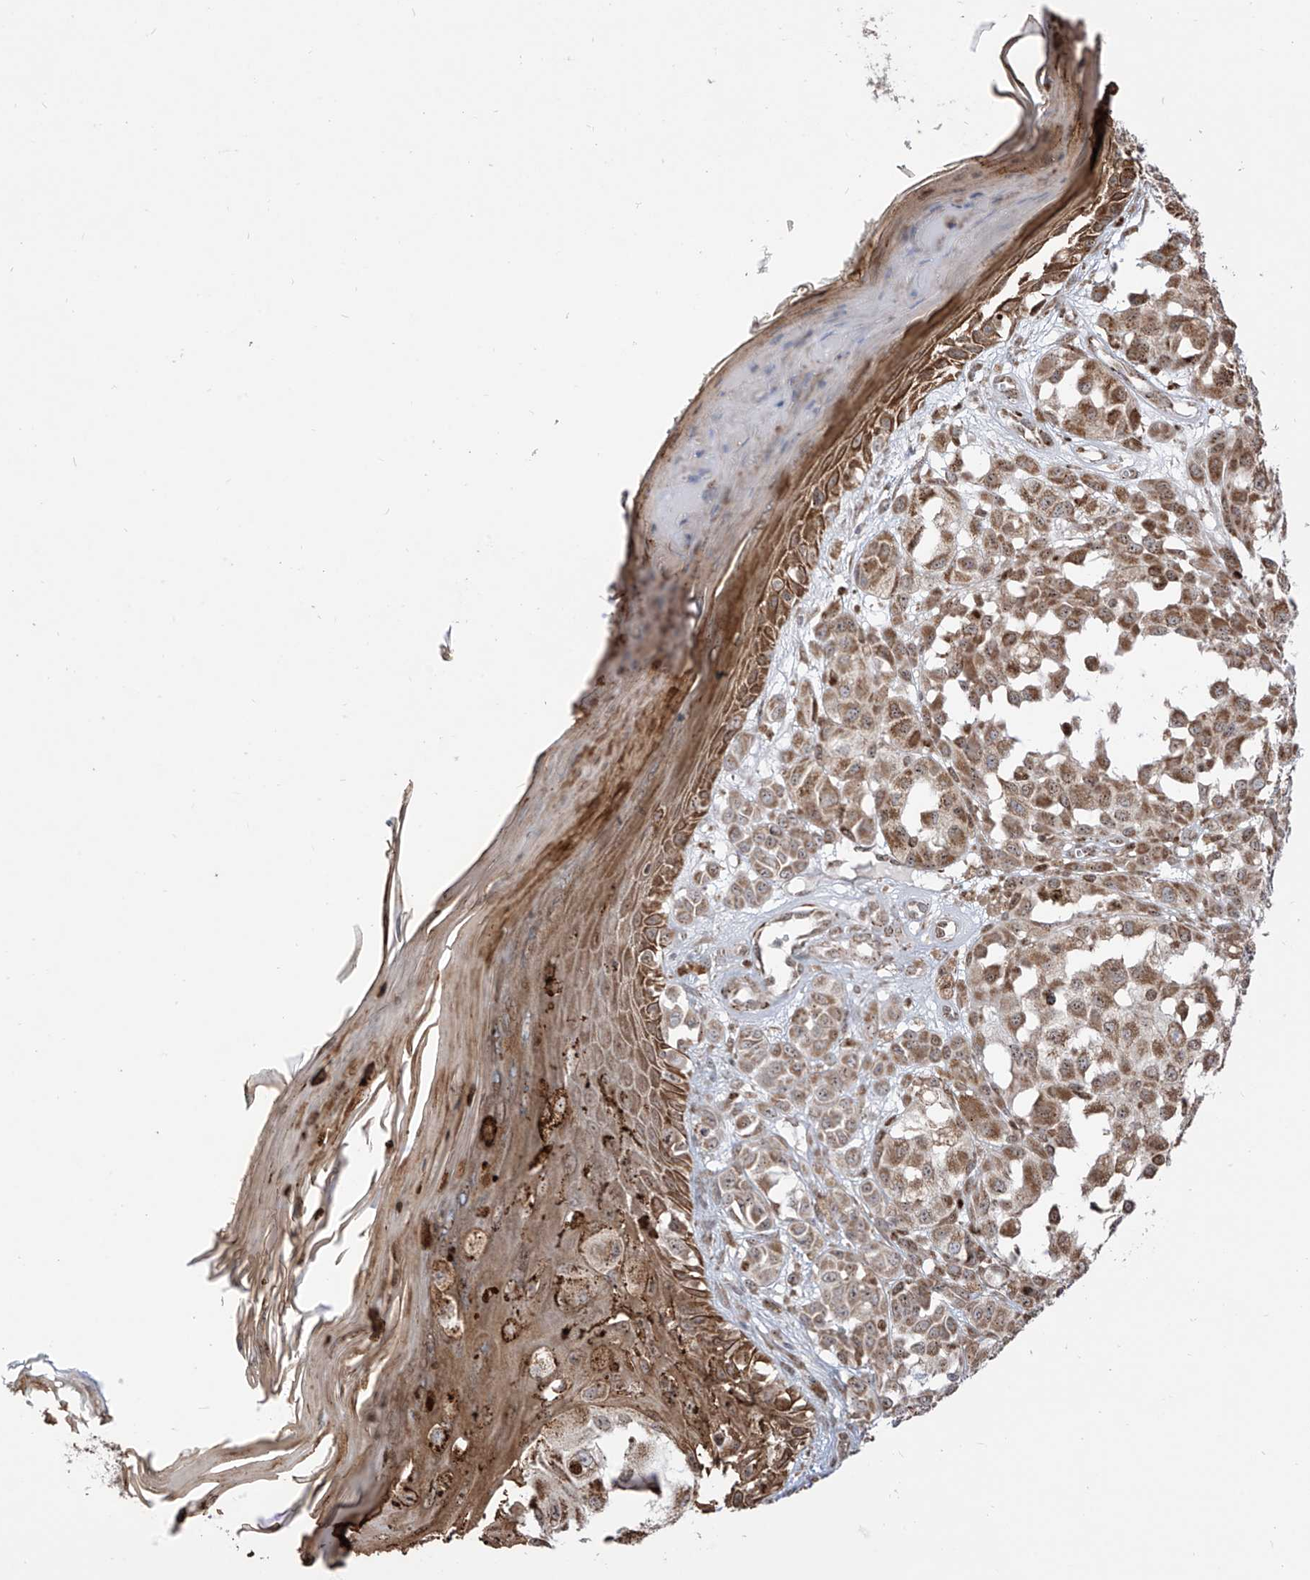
{"staining": {"intensity": "moderate", "quantity": ">75%", "location": "cytoplasmic/membranous,nuclear"}, "tissue": "melanoma", "cell_type": "Tumor cells", "image_type": "cancer", "snomed": [{"axis": "morphology", "description": "Malignant melanoma, NOS"}, {"axis": "topography", "description": "Skin of leg"}], "caption": "High-magnification brightfield microscopy of melanoma stained with DAB (brown) and counterstained with hematoxylin (blue). tumor cells exhibit moderate cytoplasmic/membranous and nuclear positivity is seen in approximately>75% of cells. The protein of interest is stained brown, and the nuclei are stained in blue (DAB (3,3'-diaminobenzidine) IHC with brightfield microscopy, high magnification).", "gene": "ZBTB8A", "patient": {"sex": "female", "age": 72}}